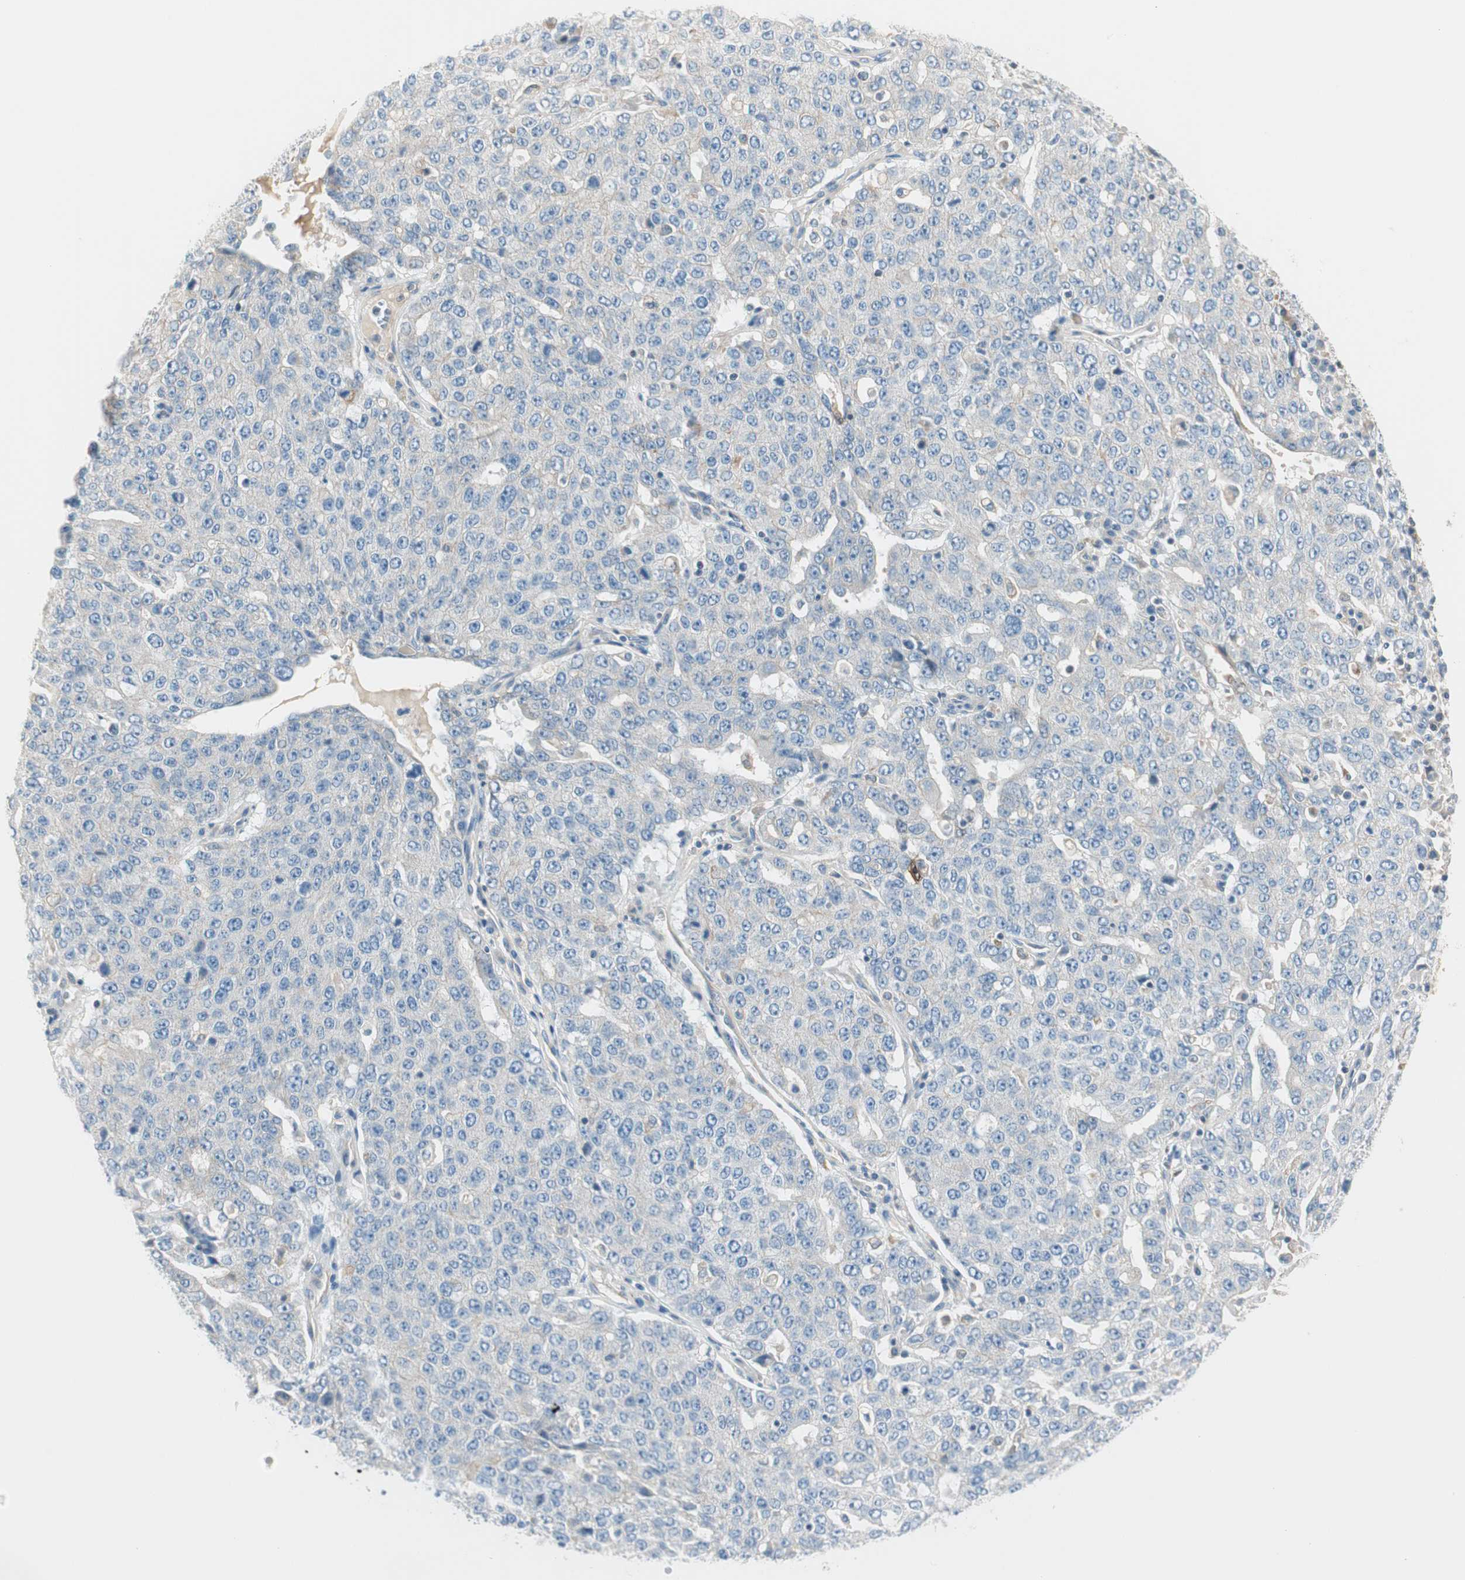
{"staining": {"intensity": "negative", "quantity": "none", "location": "none"}, "tissue": "ovarian cancer", "cell_type": "Tumor cells", "image_type": "cancer", "snomed": [{"axis": "morphology", "description": "Carcinoma, endometroid"}, {"axis": "topography", "description": "Ovary"}], "caption": "Tumor cells are negative for protein expression in human endometroid carcinoma (ovarian).", "gene": "CDK3", "patient": {"sex": "female", "age": 62}}